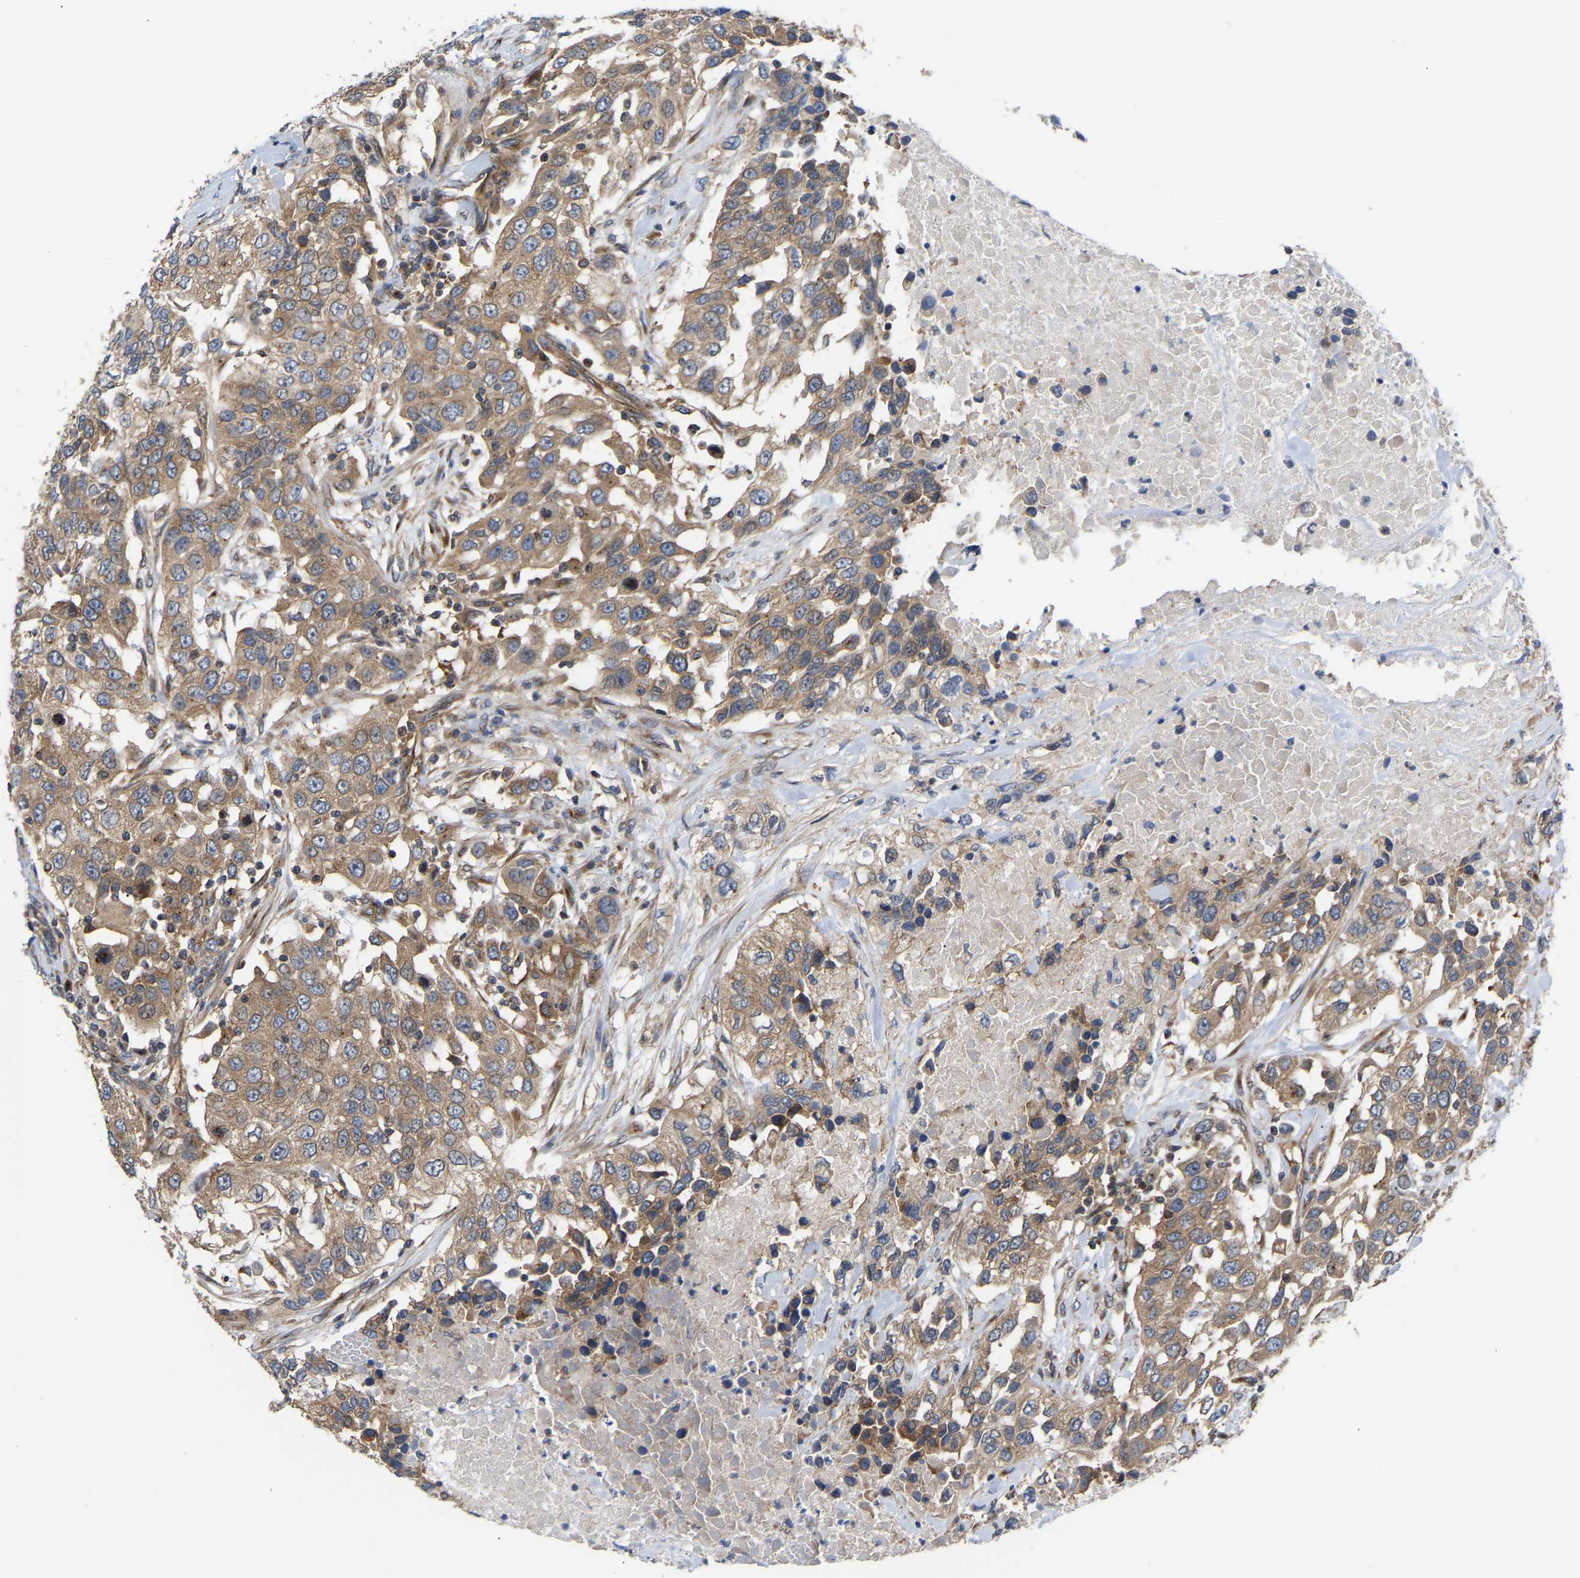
{"staining": {"intensity": "moderate", "quantity": ">75%", "location": "cytoplasmic/membranous"}, "tissue": "urothelial cancer", "cell_type": "Tumor cells", "image_type": "cancer", "snomed": [{"axis": "morphology", "description": "Urothelial carcinoma, High grade"}, {"axis": "topography", "description": "Urinary bladder"}], "caption": "IHC of high-grade urothelial carcinoma shows medium levels of moderate cytoplasmic/membranous staining in approximately >75% of tumor cells. (IHC, brightfield microscopy, high magnification).", "gene": "LAPTM4B", "patient": {"sex": "female", "age": 80}}